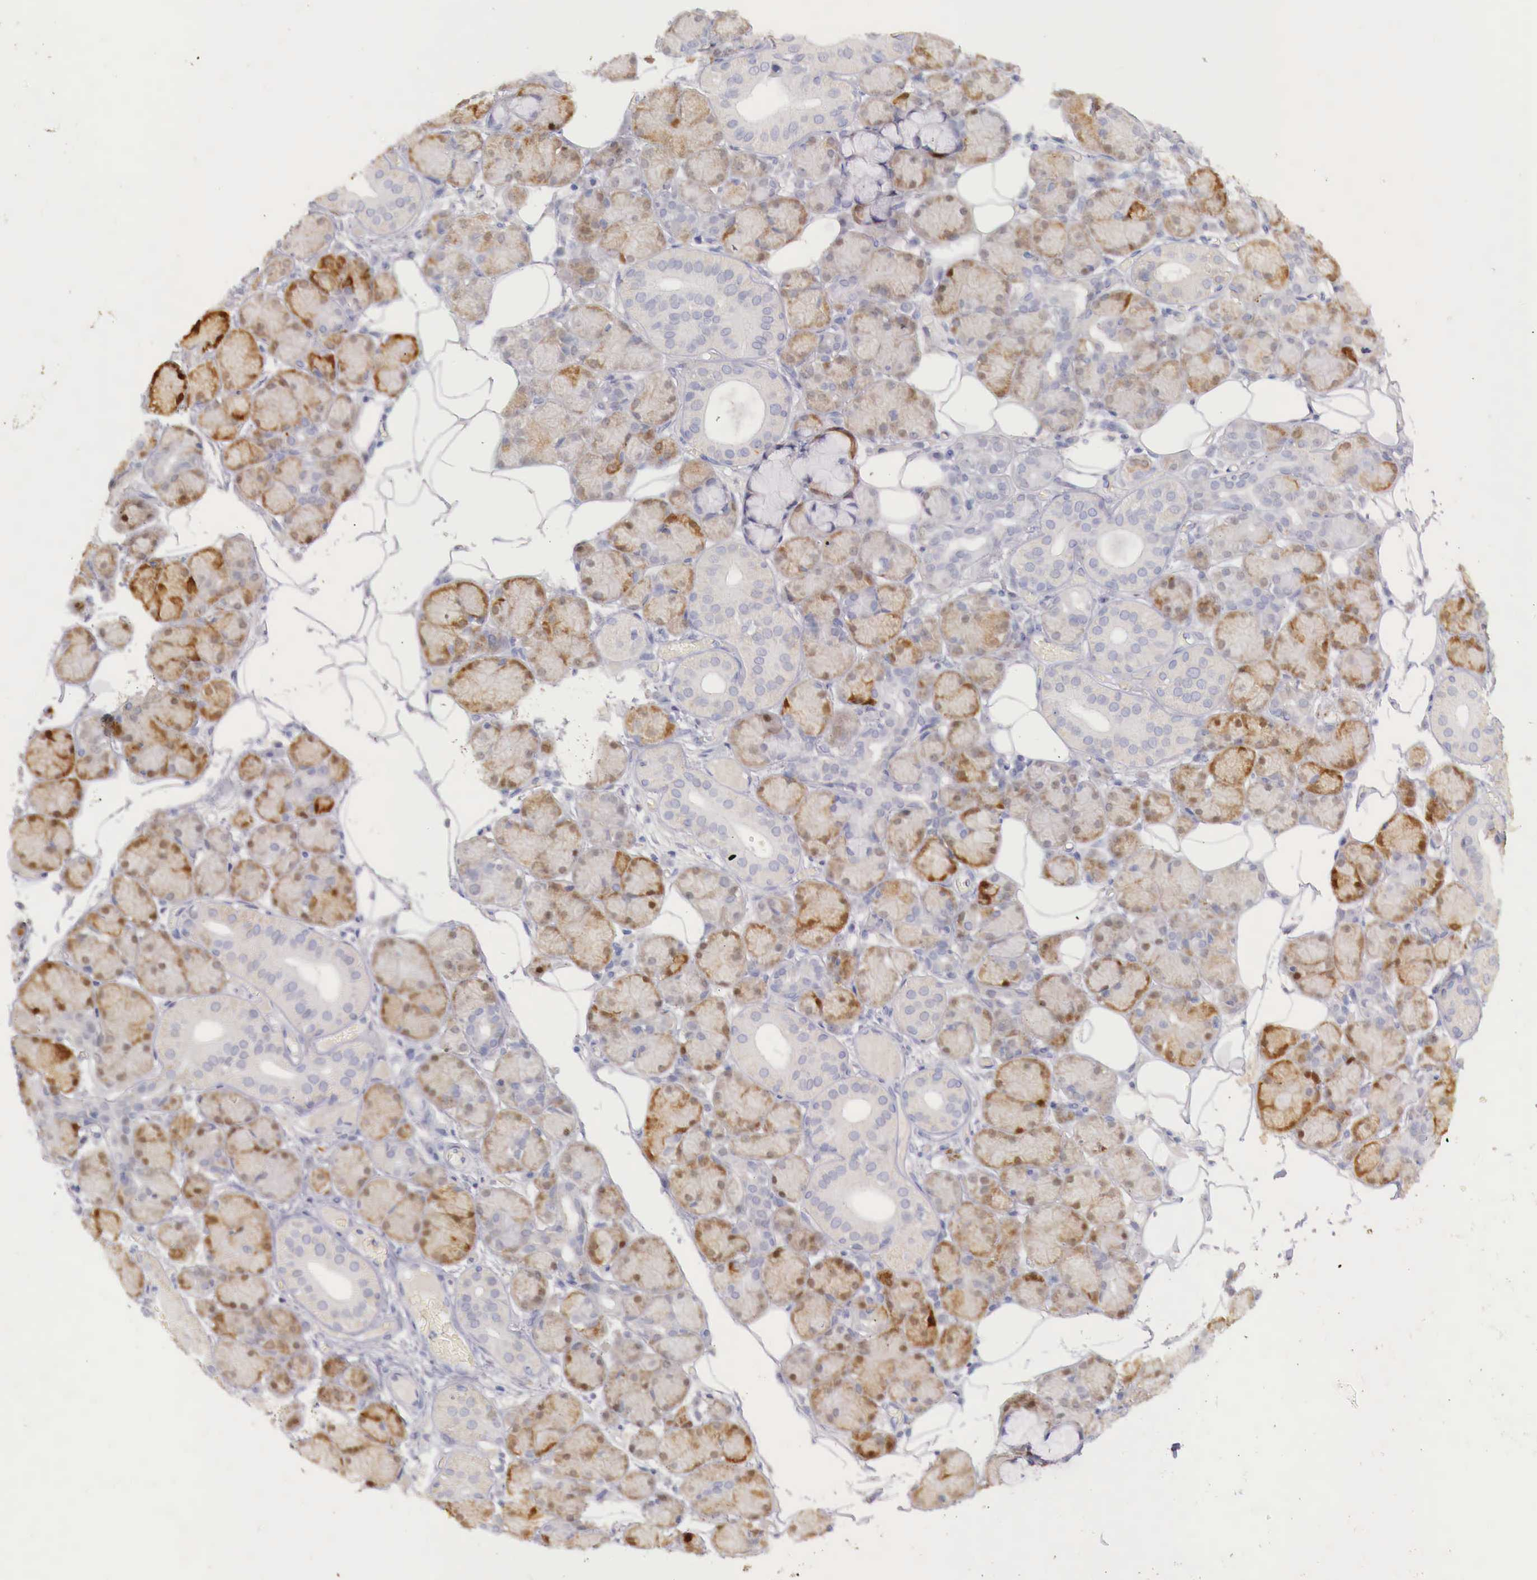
{"staining": {"intensity": "moderate", "quantity": "25%-75%", "location": "cytoplasmic/membranous,nuclear"}, "tissue": "salivary gland", "cell_type": "Glandular cells", "image_type": "normal", "snomed": [{"axis": "morphology", "description": "Normal tissue, NOS"}, {"axis": "topography", "description": "Salivary gland"}], "caption": "A brown stain highlights moderate cytoplasmic/membranous,nuclear expression of a protein in glandular cells of unremarkable human salivary gland. (IHC, brightfield microscopy, high magnification).", "gene": "ITIH6", "patient": {"sex": "male", "age": 54}}